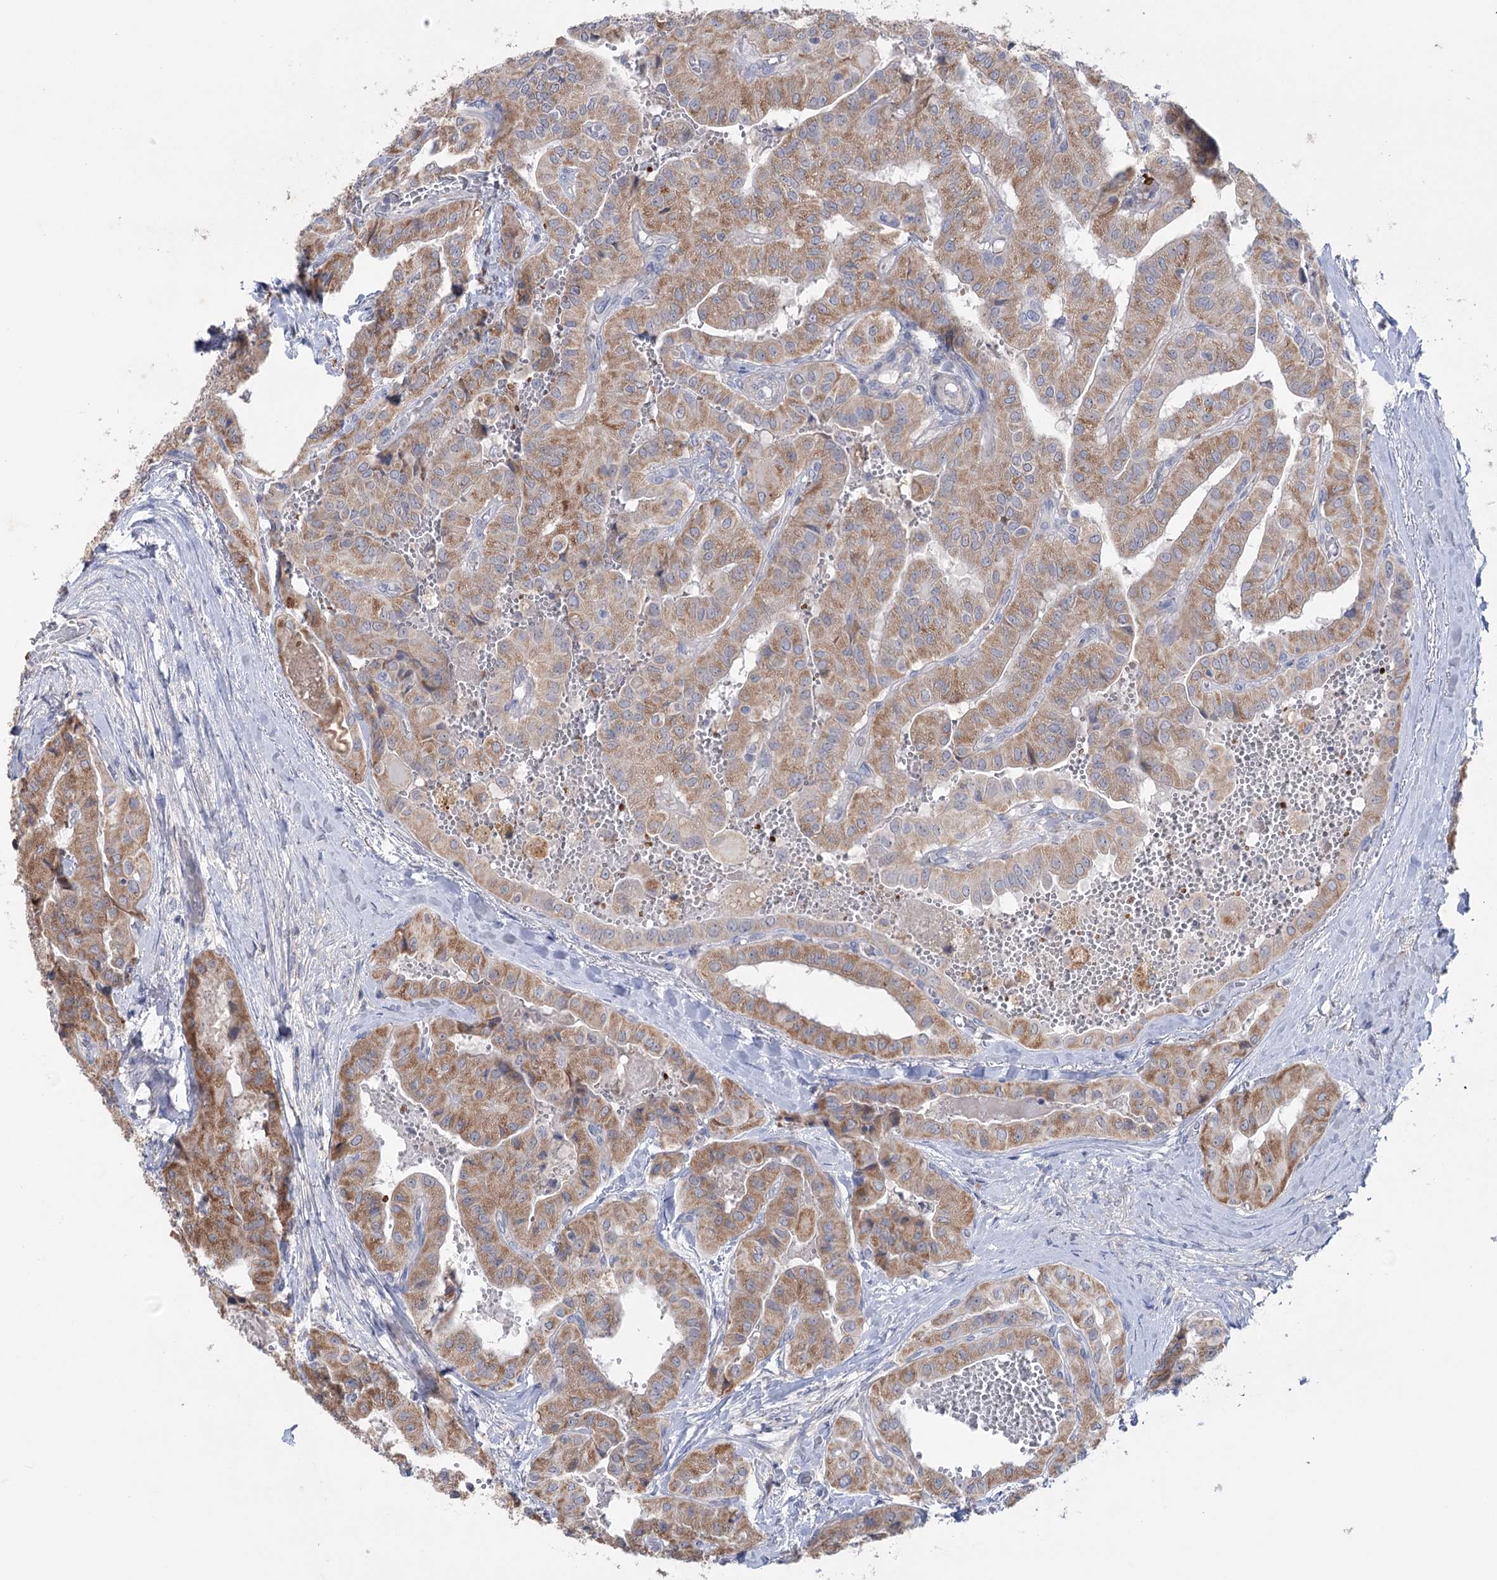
{"staining": {"intensity": "moderate", "quantity": ">75%", "location": "cytoplasmic/membranous"}, "tissue": "thyroid cancer", "cell_type": "Tumor cells", "image_type": "cancer", "snomed": [{"axis": "morphology", "description": "Papillary adenocarcinoma, NOS"}, {"axis": "topography", "description": "Thyroid gland"}], "caption": "This photomicrograph shows papillary adenocarcinoma (thyroid) stained with immunohistochemistry (IHC) to label a protein in brown. The cytoplasmic/membranous of tumor cells show moderate positivity for the protein. Nuclei are counter-stained blue.", "gene": "MTCH2", "patient": {"sex": "female", "age": 59}}